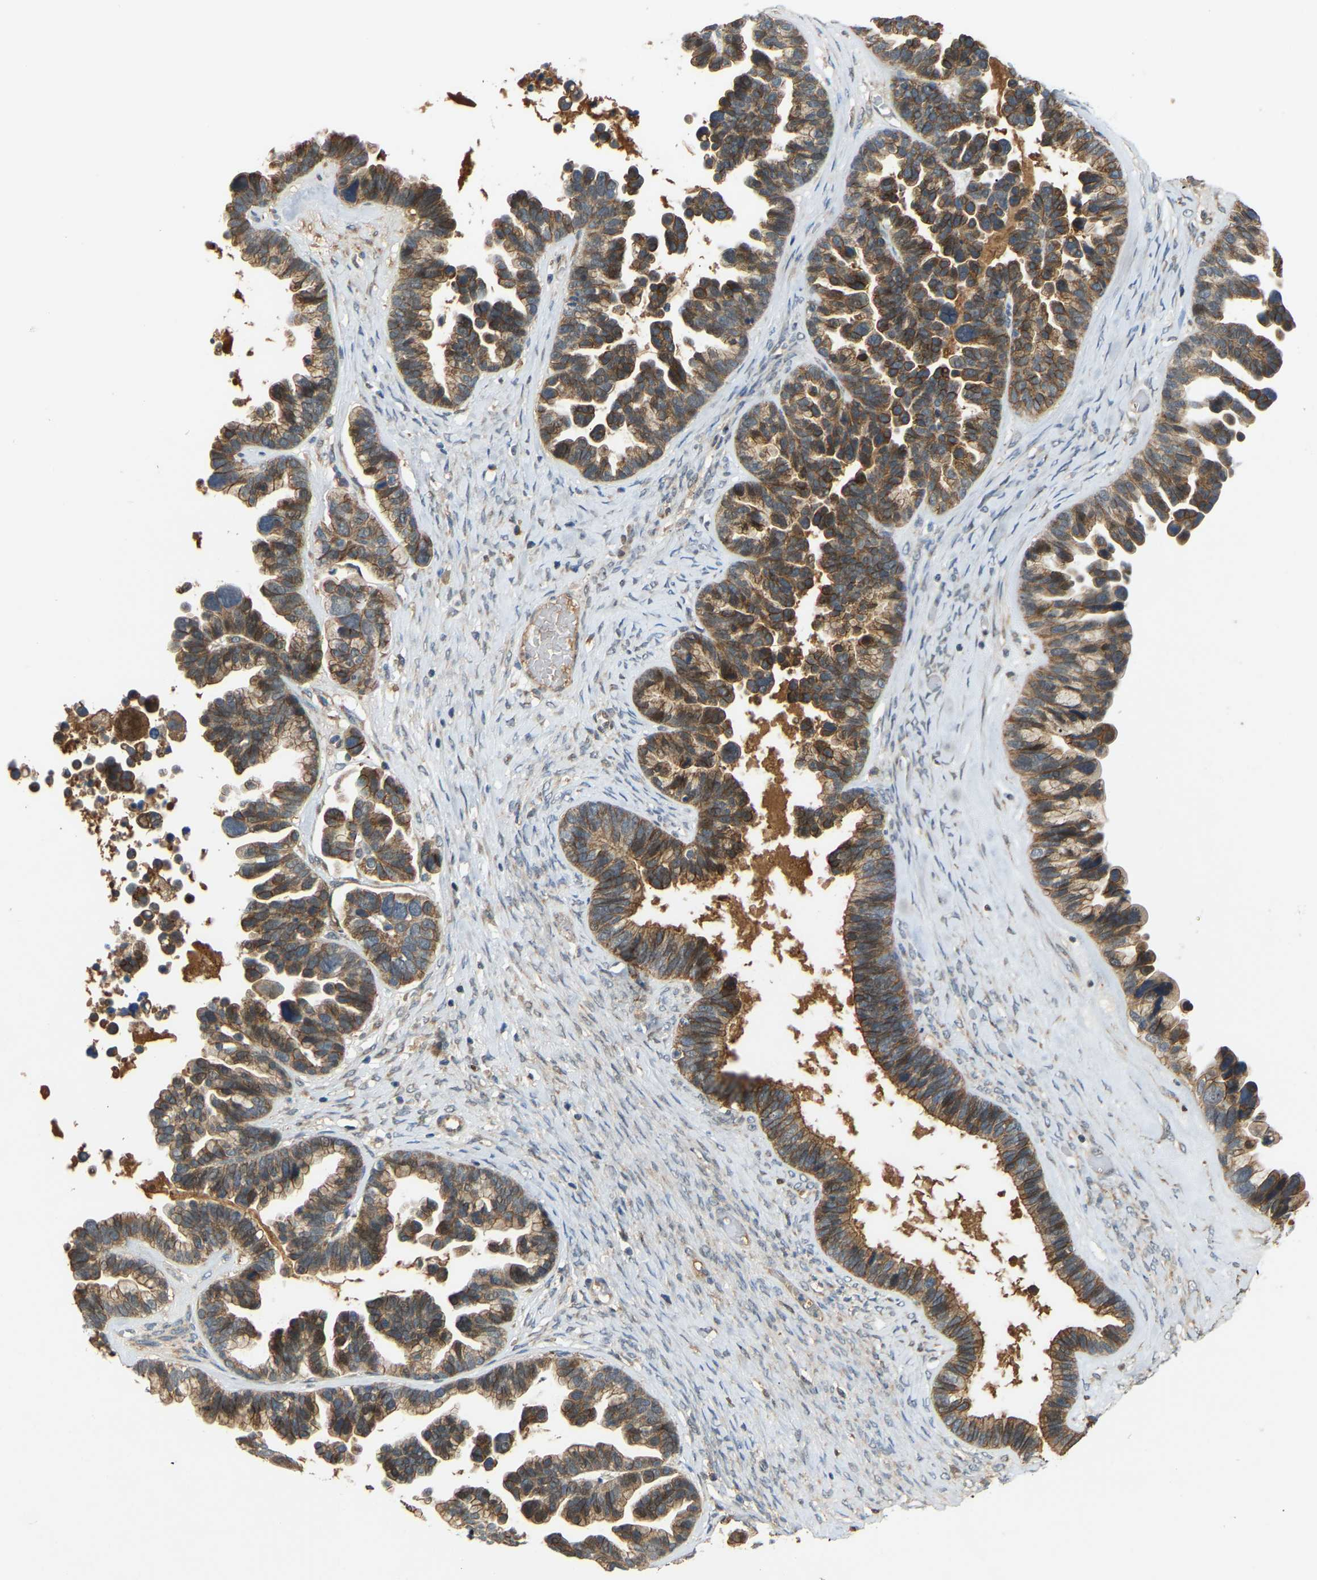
{"staining": {"intensity": "weak", "quantity": ">75%", "location": "cytoplasmic/membranous"}, "tissue": "ovarian cancer", "cell_type": "Tumor cells", "image_type": "cancer", "snomed": [{"axis": "morphology", "description": "Cystadenocarcinoma, serous, NOS"}, {"axis": "topography", "description": "Ovary"}], "caption": "Immunohistochemistry micrograph of ovarian serous cystadenocarcinoma stained for a protein (brown), which displays low levels of weak cytoplasmic/membranous positivity in approximately >75% of tumor cells.", "gene": "PTCD1", "patient": {"sex": "female", "age": 56}}